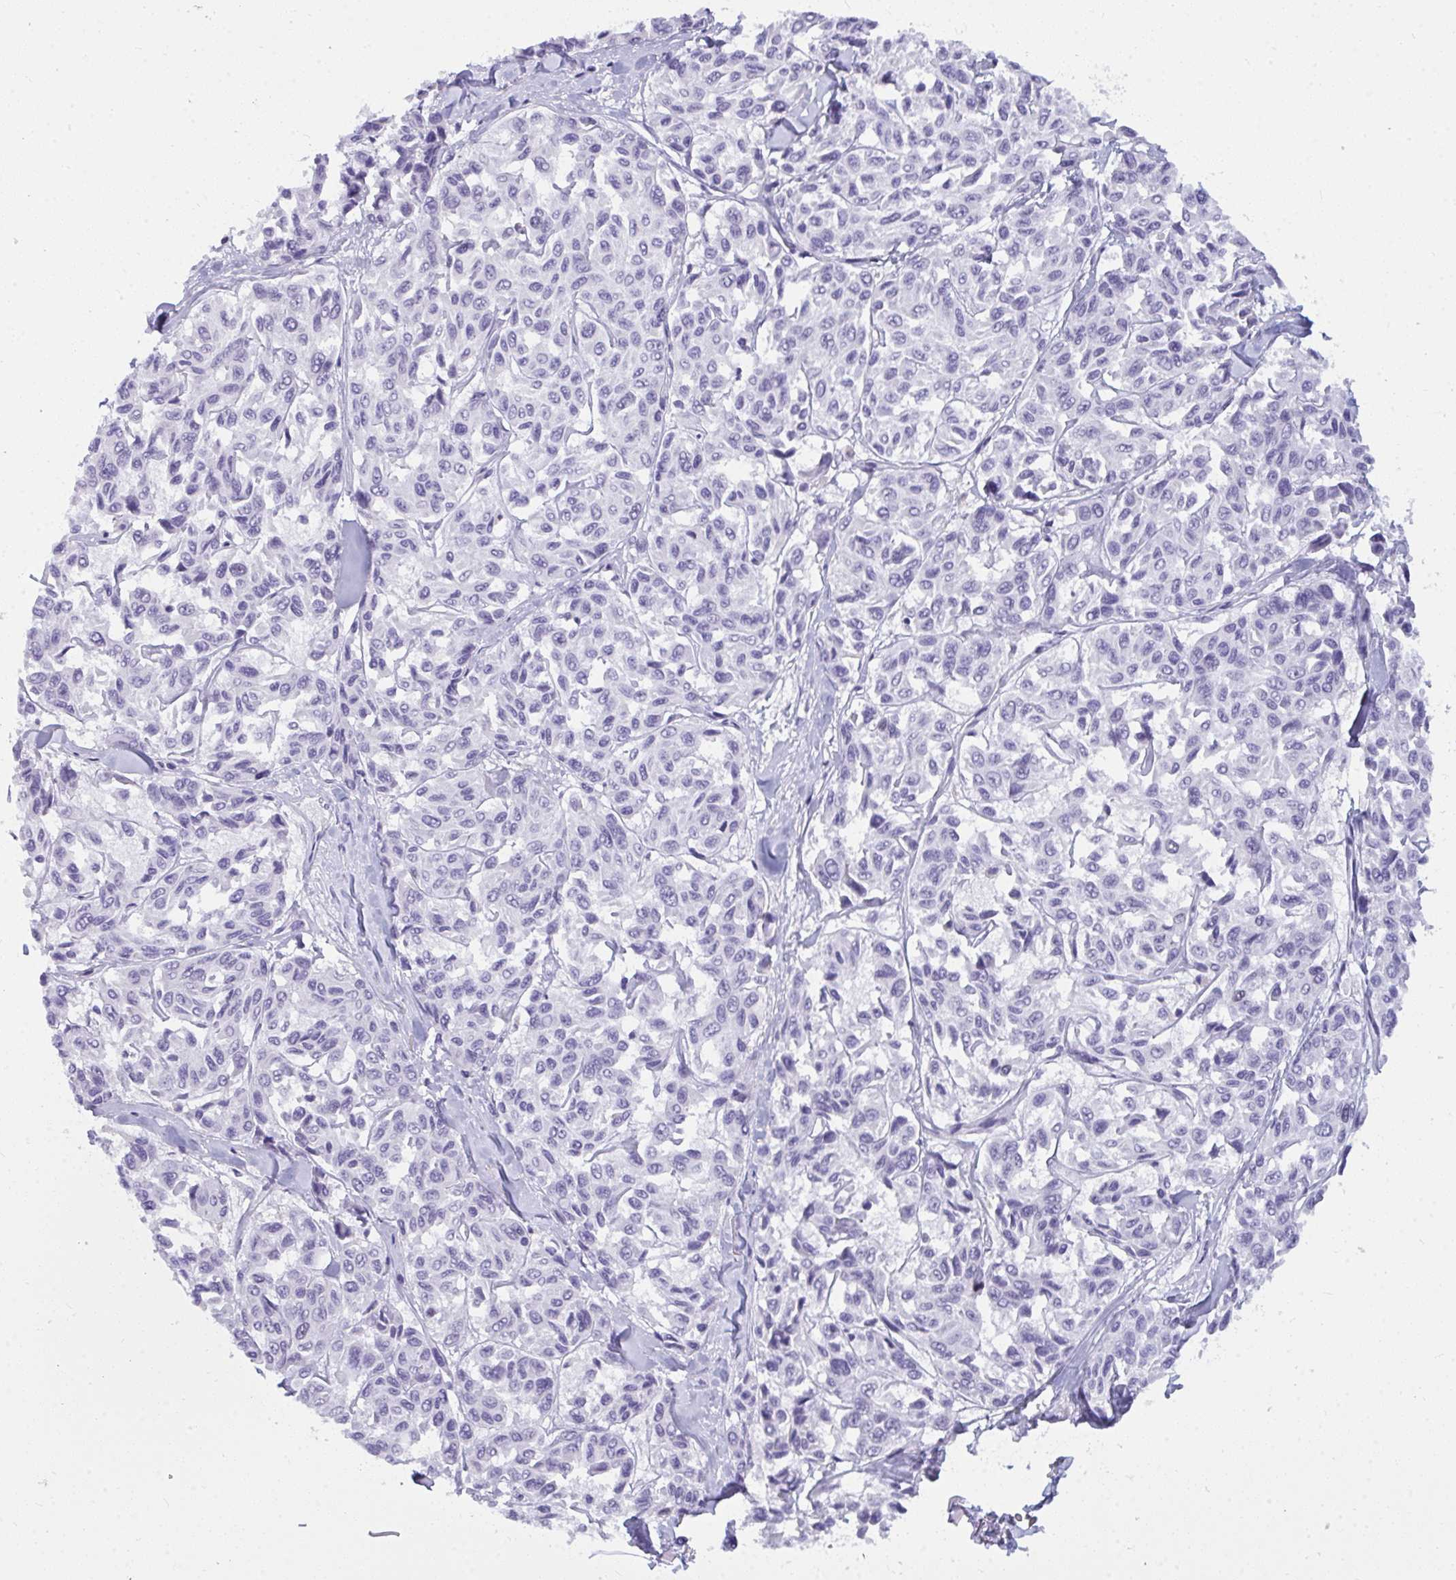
{"staining": {"intensity": "negative", "quantity": "none", "location": "none"}, "tissue": "melanoma", "cell_type": "Tumor cells", "image_type": "cancer", "snomed": [{"axis": "morphology", "description": "Malignant melanoma, NOS"}, {"axis": "topography", "description": "Skin"}], "caption": "An IHC micrograph of malignant melanoma is shown. There is no staining in tumor cells of malignant melanoma.", "gene": "SUZ12", "patient": {"sex": "female", "age": 66}}